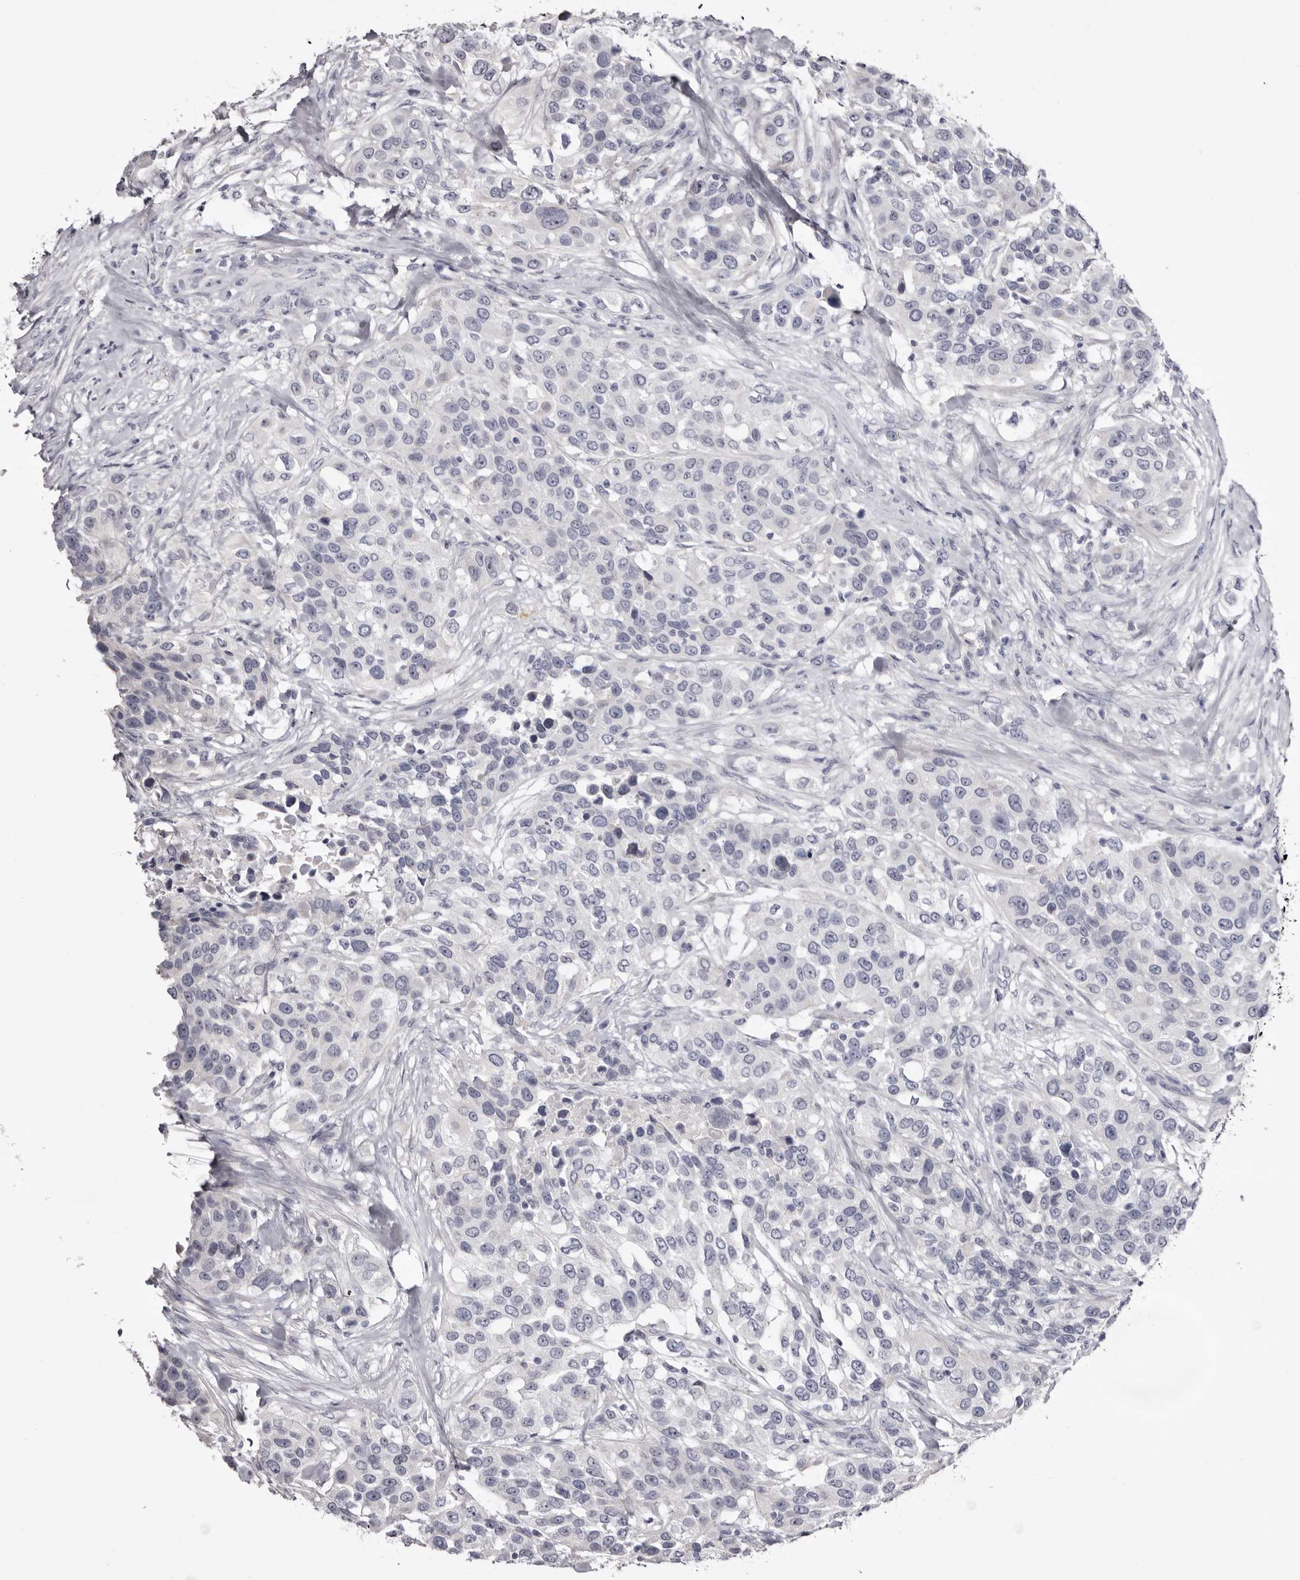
{"staining": {"intensity": "negative", "quantity": "none", "location": "none"}, "tissue": "urothelial cancer", "cell_type": "Tumor cells", "image_type": "cancer", "snomed": [{"axis": "morphology", "description": "Urothelial carcinoma, High grade"}, {"axis": "topography", "description": "Urinary bladder"}], "caption": "A high-resolution micrograph shows IHC staining of urothelial cancer, which demonstrates no significant expression in tumor cells. (DAB IHC visualized using brightfield microscopy, high magnification).", "gene": "CASQ1", "patient": {"sex": "female", "age": 80}}